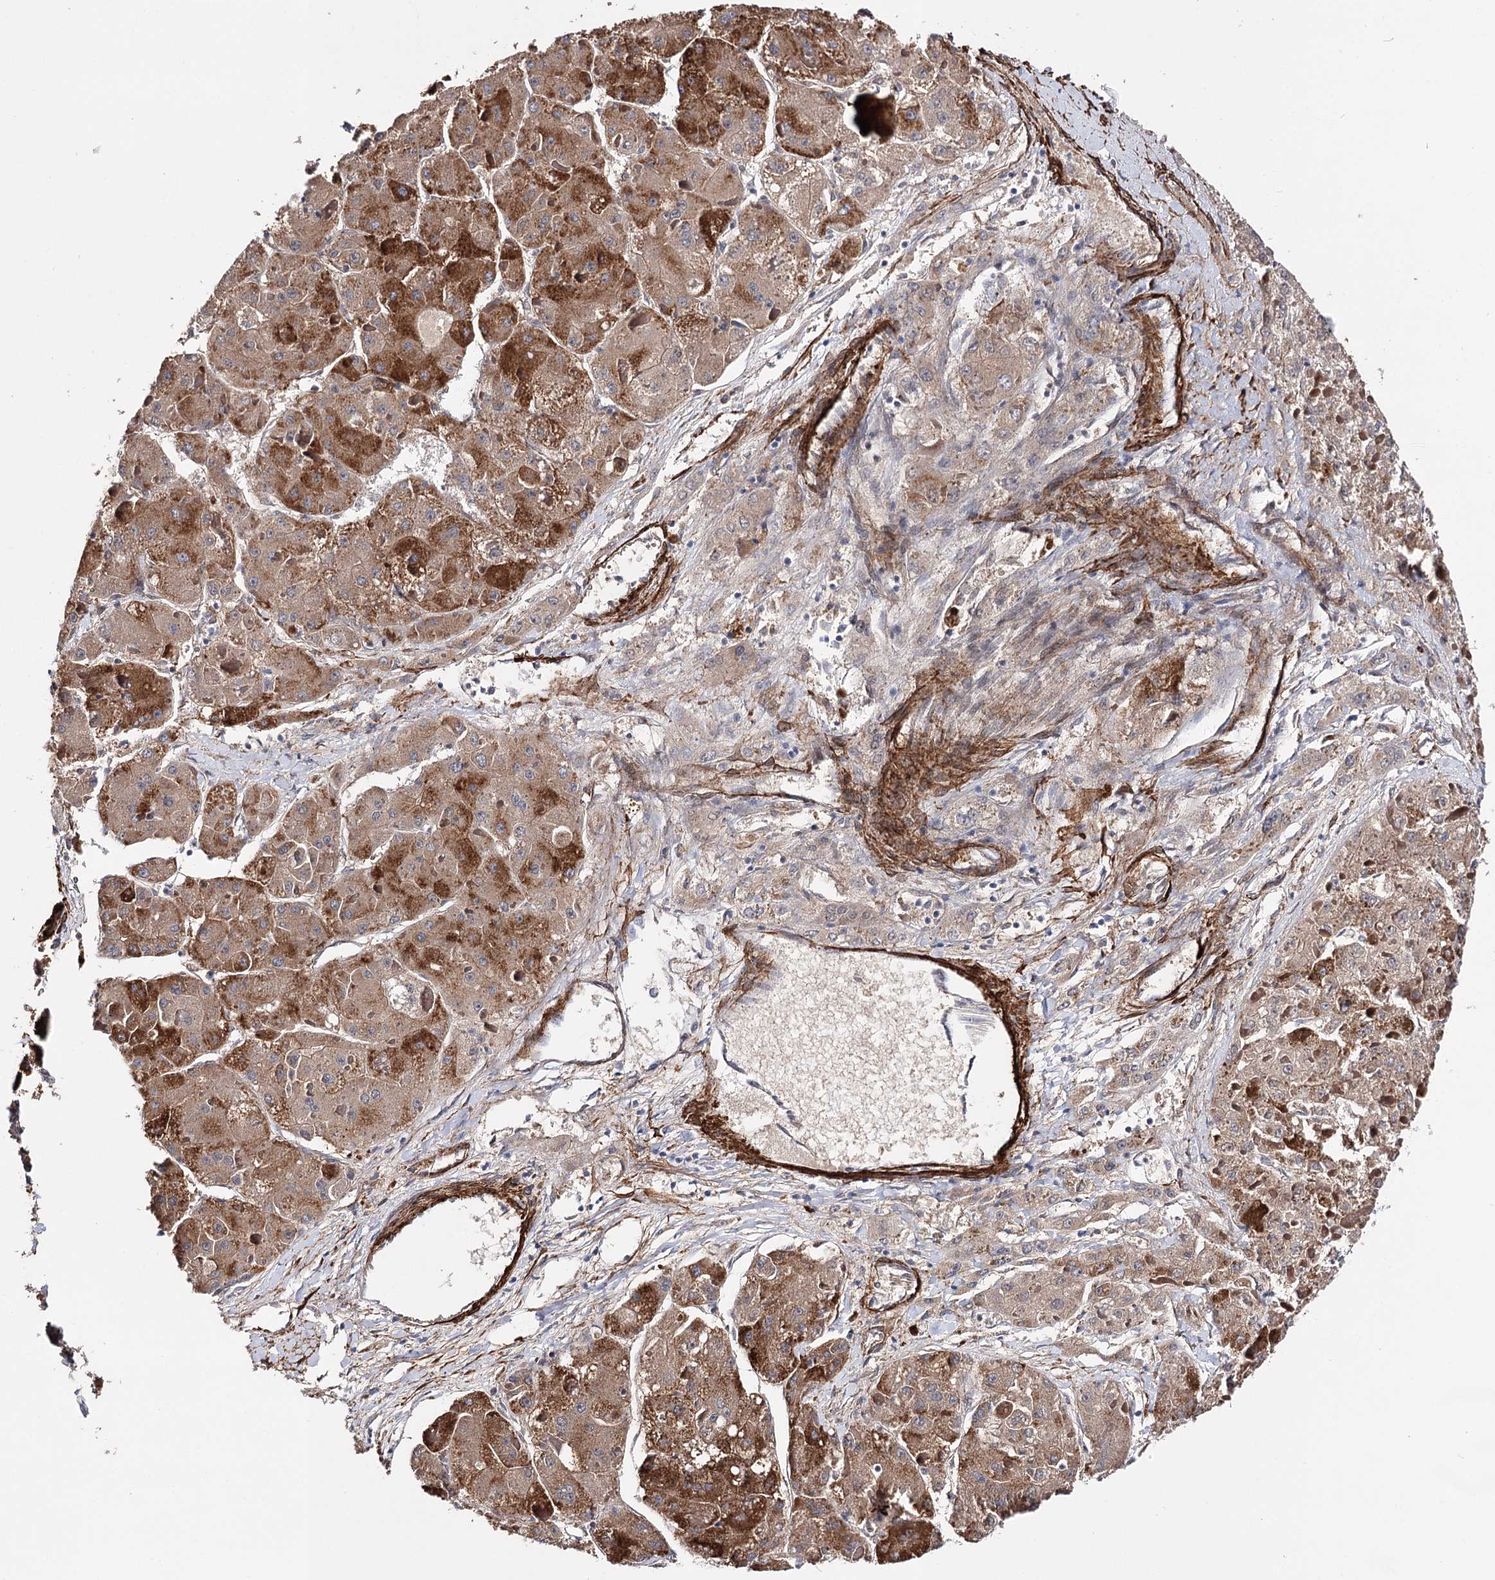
{"staining": {"intensity": "strong", "quantity": ">75%", "location": "cytoplasmic/membranous"}, "tissue": "liver cancer", "cell_type": "Tumor cells", "image_type": "cancer", "snomed": [{"axis": "morphology", "description": "Carcinoma, Hepatocellular, NOS"}, {"axis": "topography", "description": "Liver"}], "caption": "Protein staining of liver hepatocellular carcinoma tissue reveals strong cytoplasmic/membranous staining in about >75% of tumor cells. (IHC, brightfield microscopy, high magnification).", "gene": "CFAP46", "patient": {"sex": "female", "age": 73}}